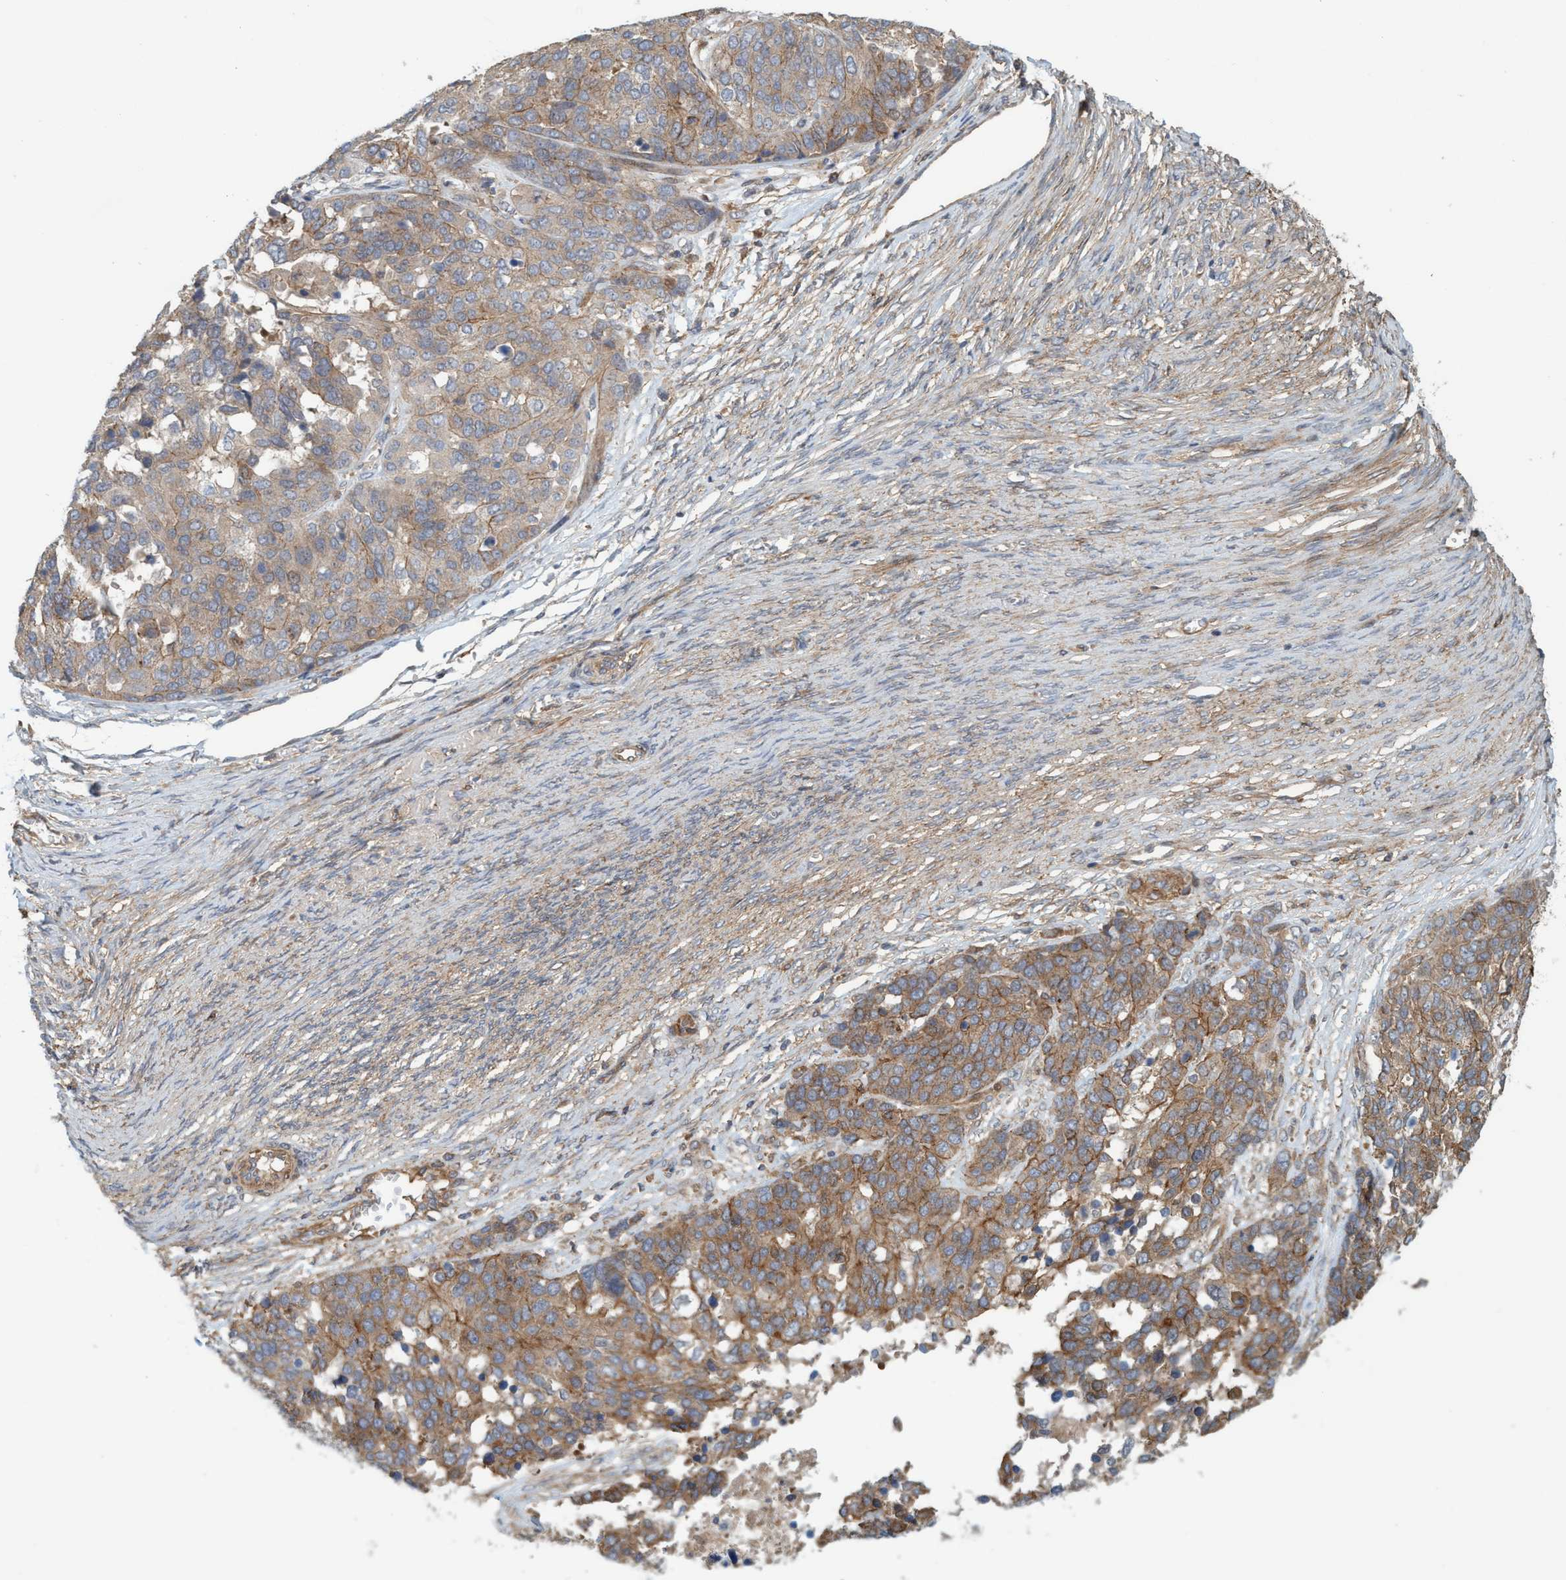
{"staining": {"intensity": "strong", "quantity": ">75%", "location": "cytoplasmic/membranous"}, "tissue": "ovarian cancer", "cell_type": "Tumor cells", "image_type": "cancer", "snomed": [{"axis": "morphology", "description": "Cystadenocarcinoma, serous, NOS"}, {"axis": "topography", "description": "Ovary"}], "caption": "Immunohistochemistry of ovarian serous cystadenocarcinoma shows high levels of strong cytoplasmic/membranous staining in about >75% of tumor cells.", "gene": "SPECC1", "patient": {"sex": "female", "age": 44}}